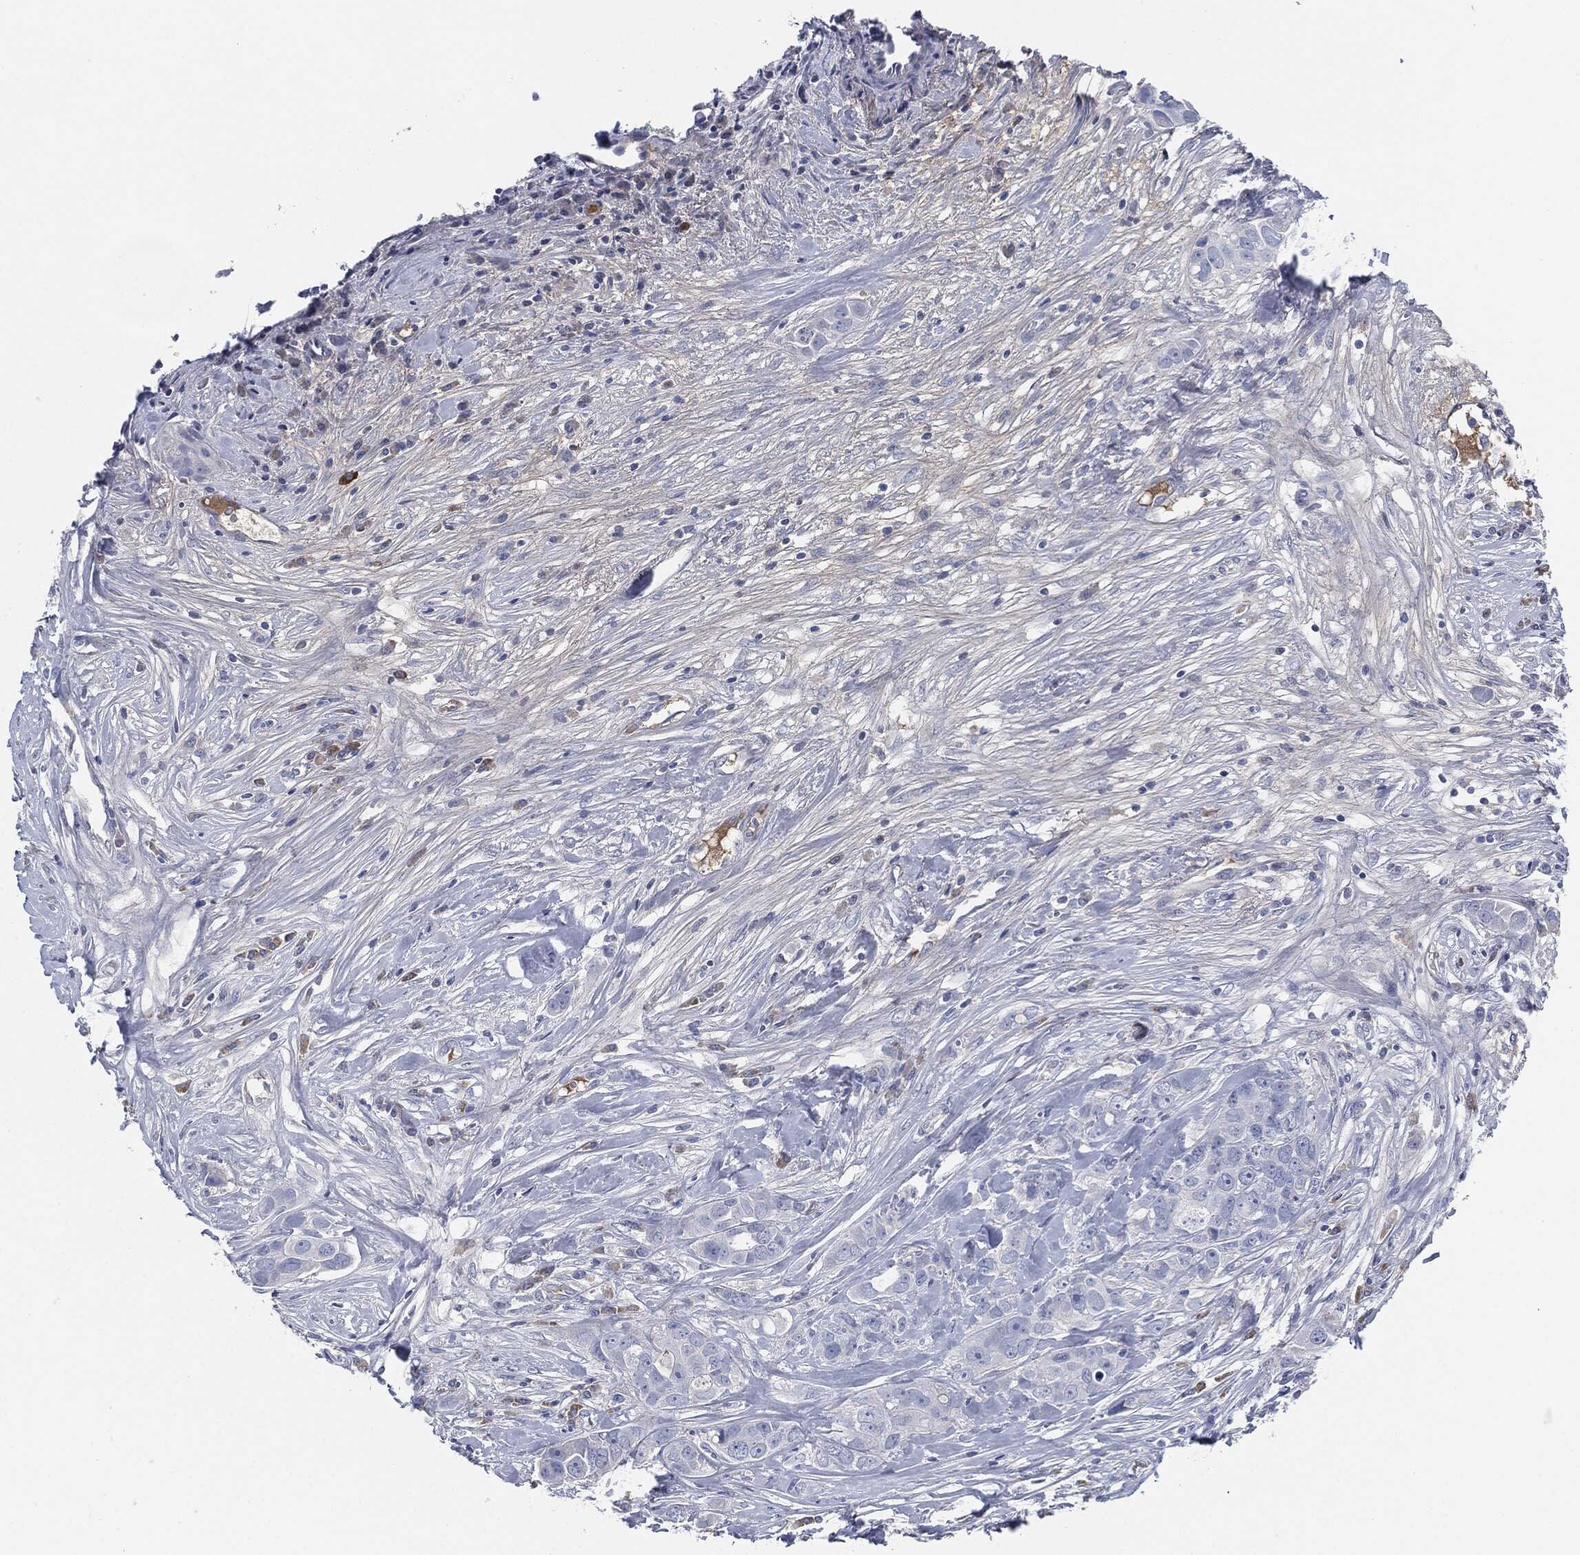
{"staining": {"intensity": "negative", "quantity": "none", "location": "none"}, "tissue": "breast cancer", "cell_type": "Tumor cells", "image_type": "cancer", "snomed": [{"axis": "morphology", "description": "Duct carcinoma"}, {"axis": "topography", "description": "Breast"}], "caption": "This micrograph is of invasive ductal carcinoma (breast) stained with immunohistochemistry to label a protein in brown with the nuclei are counter-stained blue. There is no expression in tumor cells.", "gene": "CD27", "patient": {"sex": "female", "age": 43}}